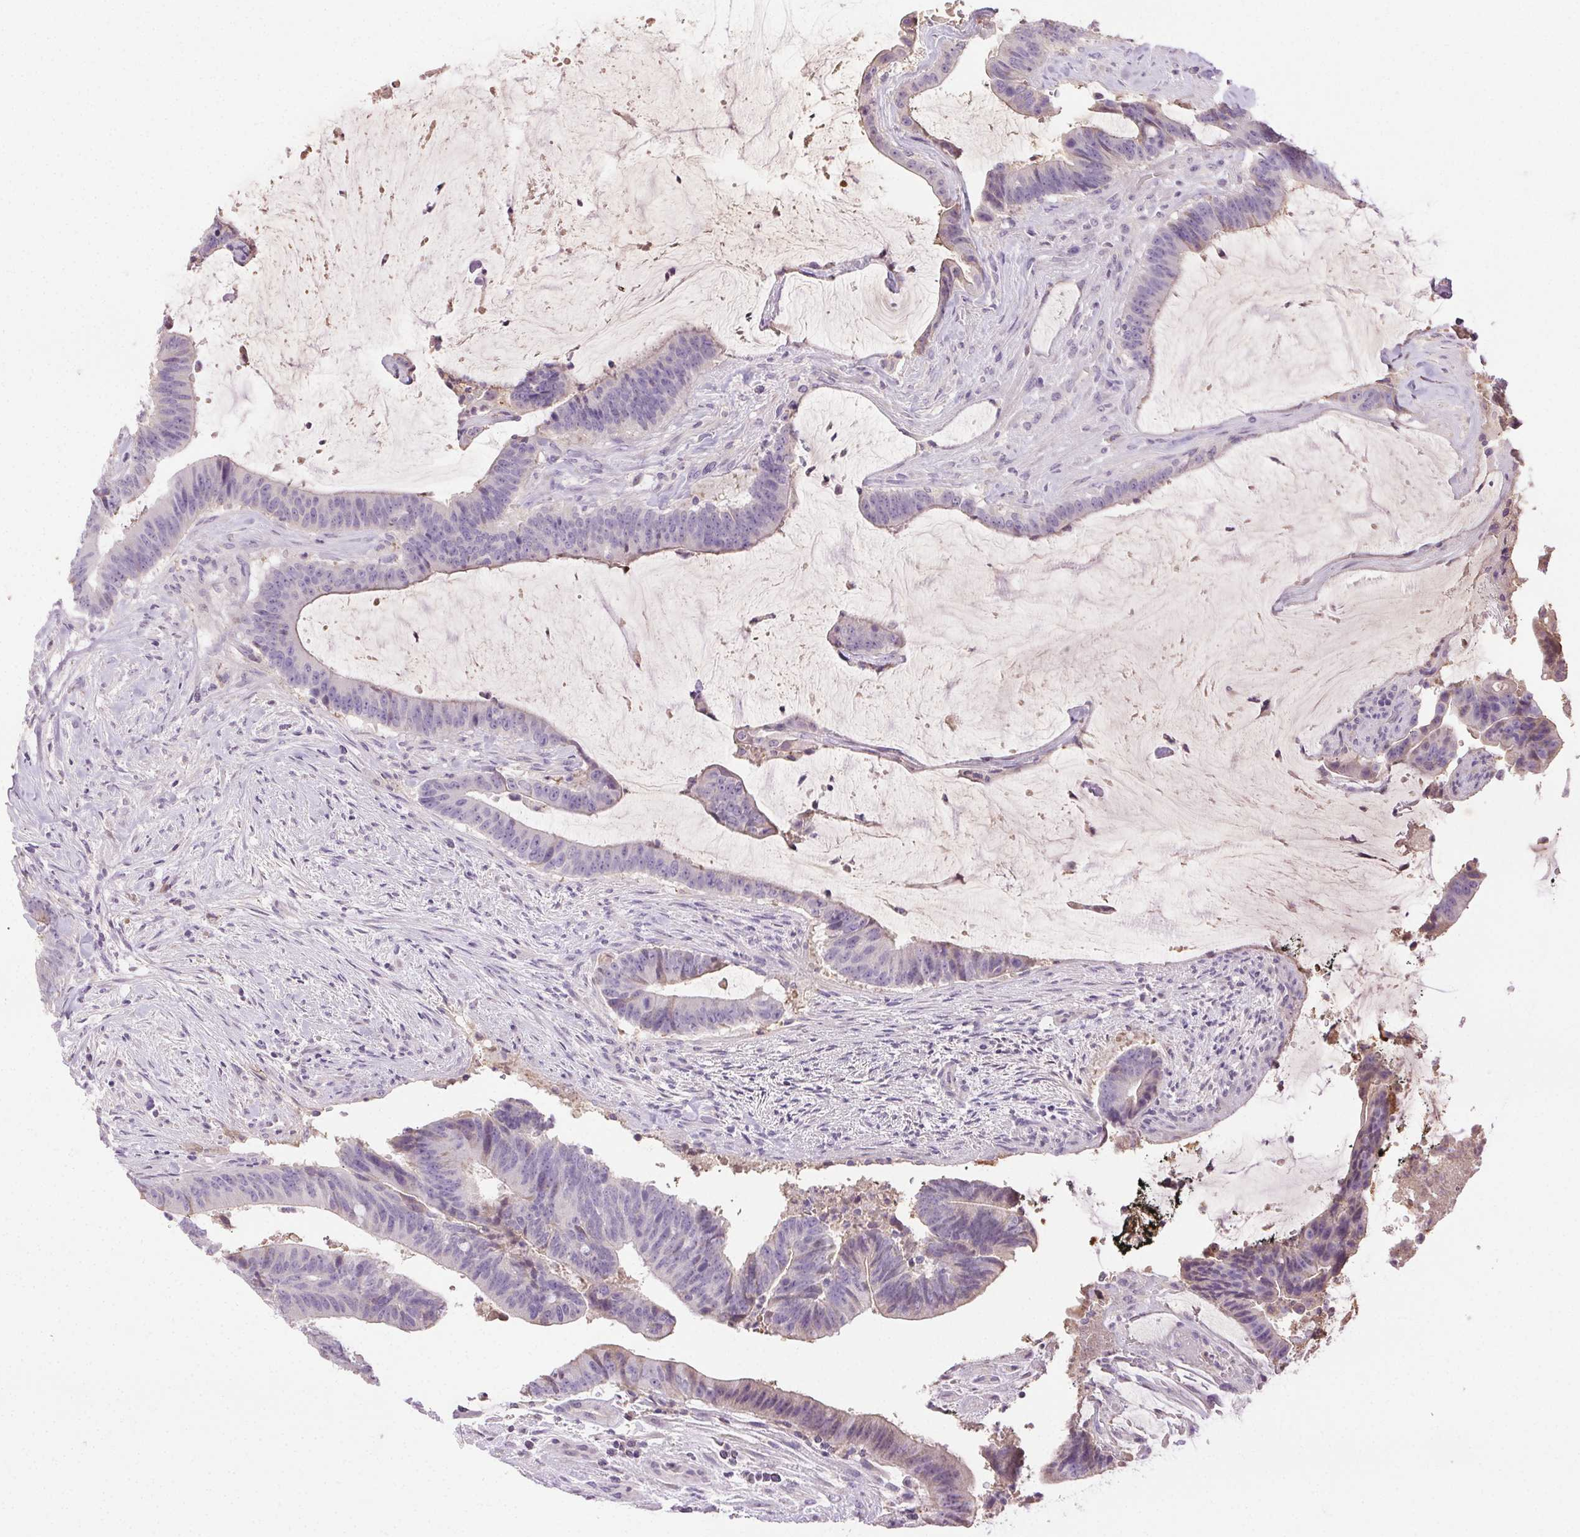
{"staining": {"intensity": "weak", "quantity": "<25%", "location": "cytoplasmic/membranous"}, "tissue": "colorectal cancer", "cell_type": "Tumor cells", "image_type": "cancer", "snomed": [{"axis": "morphology", "description": "Adenocarcinoma, NOS"}, {"axis": "topography", "description": "Colon"}], "caption": "The image shows no significant staining in tumor cells of adenocarcinoma (colorectal).", "gene": "BPIFB2", "patient": {"sex": "female", "age": 43}}